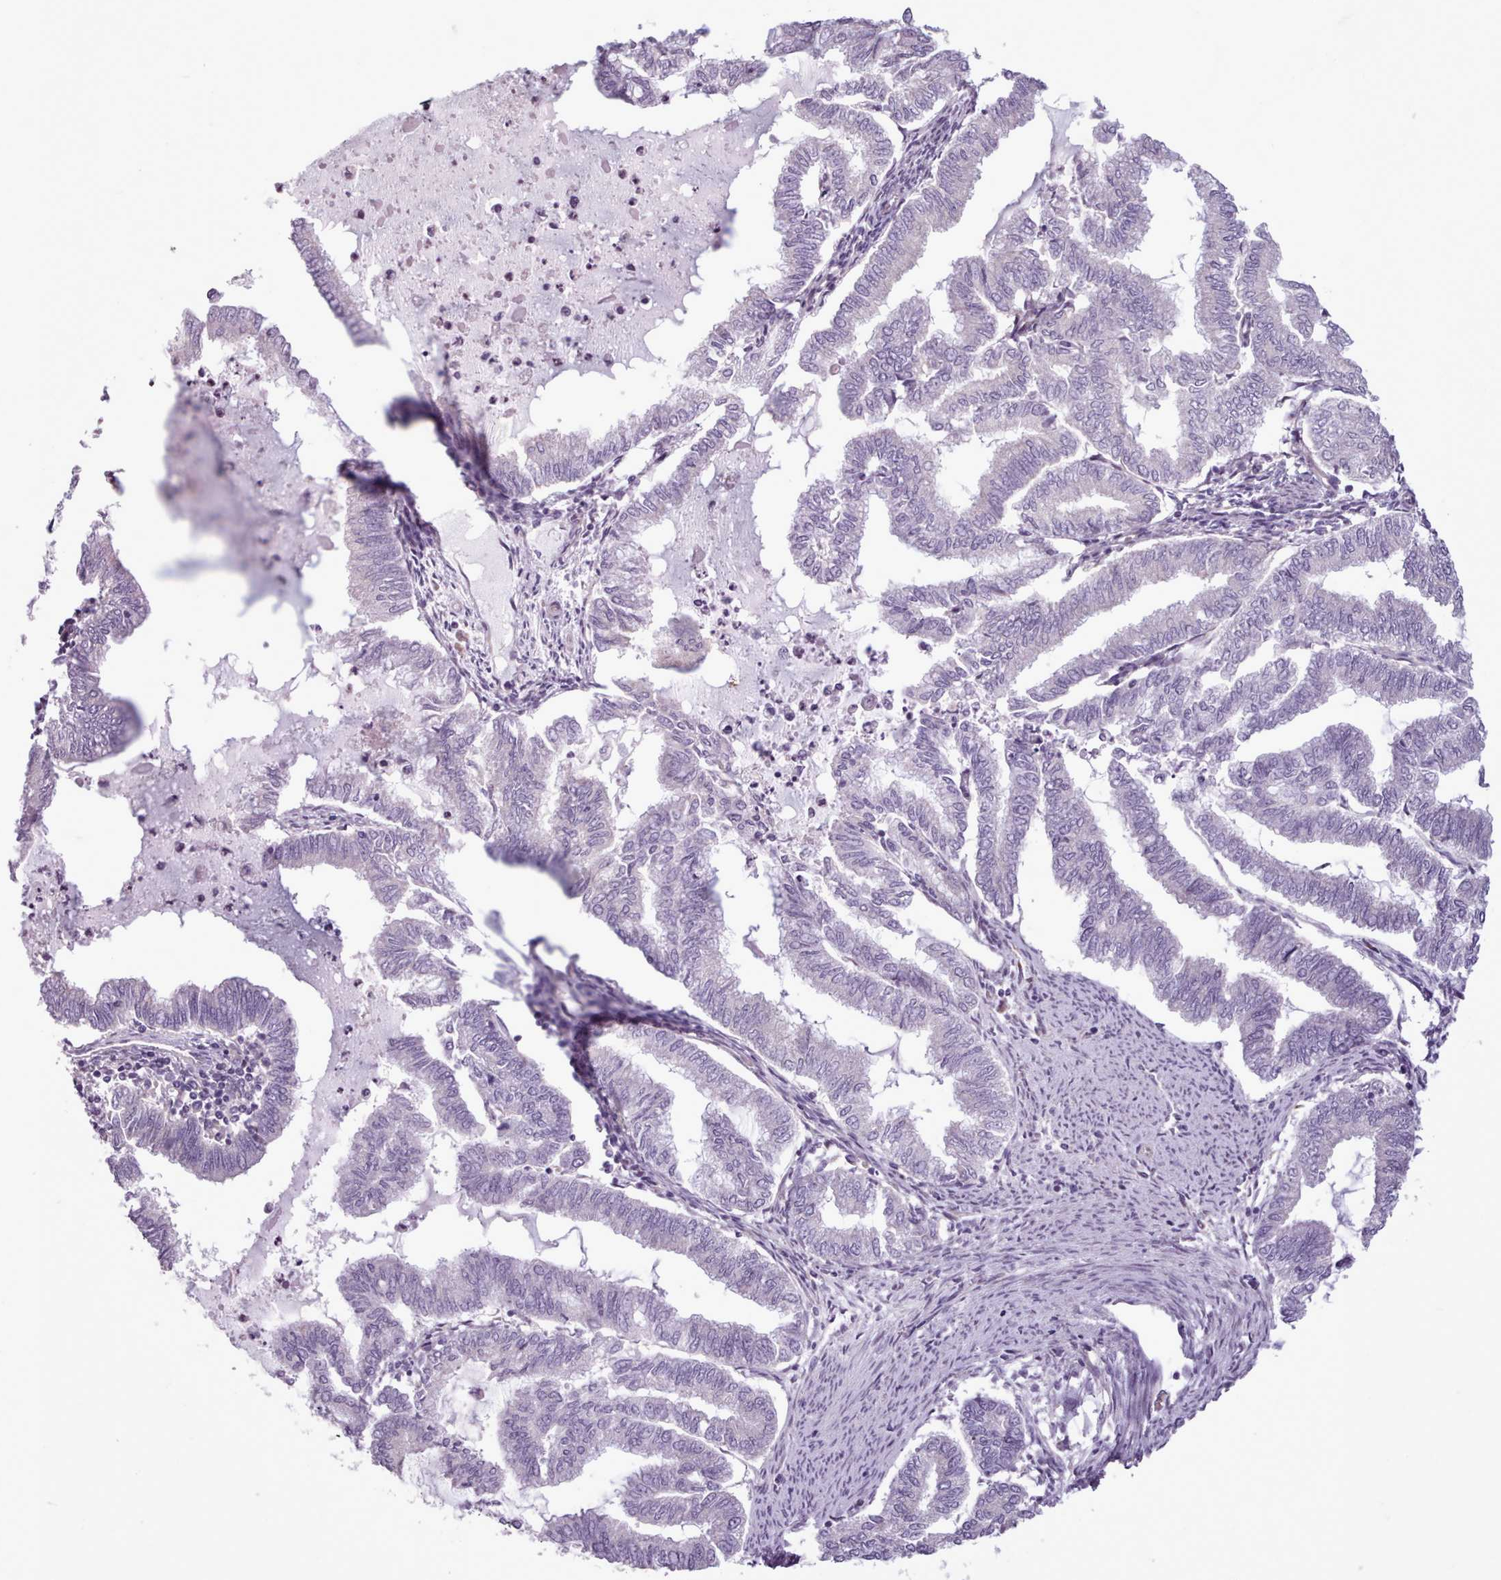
{"staining": {"intensity": "negative", "quantity": "none", "location": "none"}, "tissue": "endometrial cancer", "cell_type": "Tumor cells", "image_type": "cancer", "snomed": [{"axis": "morphology", "description": "Adenocarcinoma, NOS"}, {"axis": "topography", "description": "Endometrium"}], "caption": "Image shows no significant protein expression in tumor cells of adenocarcinoma (endometrial). (Immunohistochemistry, brightfield microscopy, high magnification).", "gene": "SLURP1", "patient": {"sex": "female", "age": 79}}